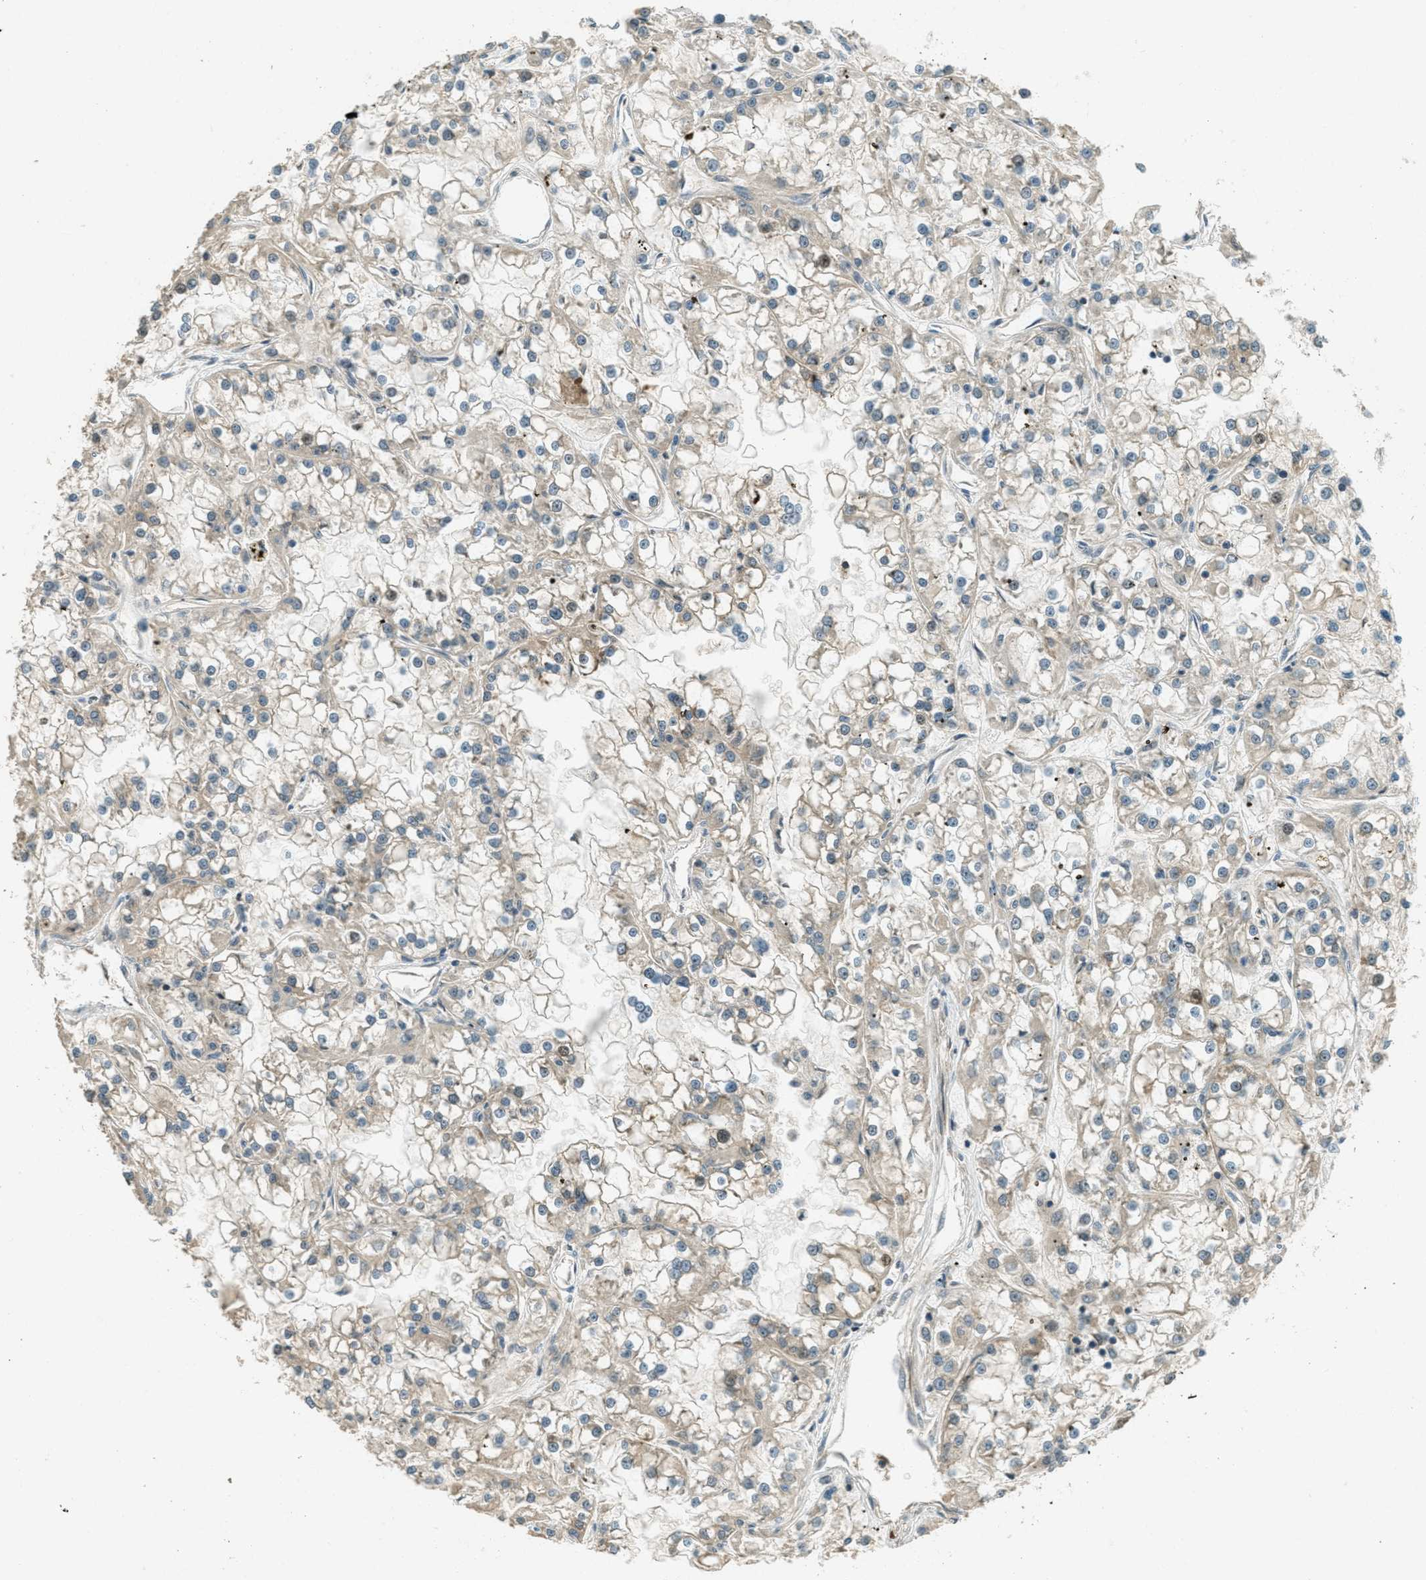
{"staining": {"intensity": "weak", "quantity": ">75%", "location": "cytoplasmic/membranous"}, "tissue": "renal cancer", "cell_type": "Tumor cells", "image_type": "cancer", "snomed": [{"axis": "morphology", "description": "Adenocarcinoma, NOS"}, {"axis": "topography", "description": "Kidney"}], "caption": "Weak cytoplasmic/membranous protein staining is appreciated in about >75% of tumor cells in renal cancer (adenocarcinoma).", "gene": "PTPN23", "patient": {"sex": "female", "age": 52}}